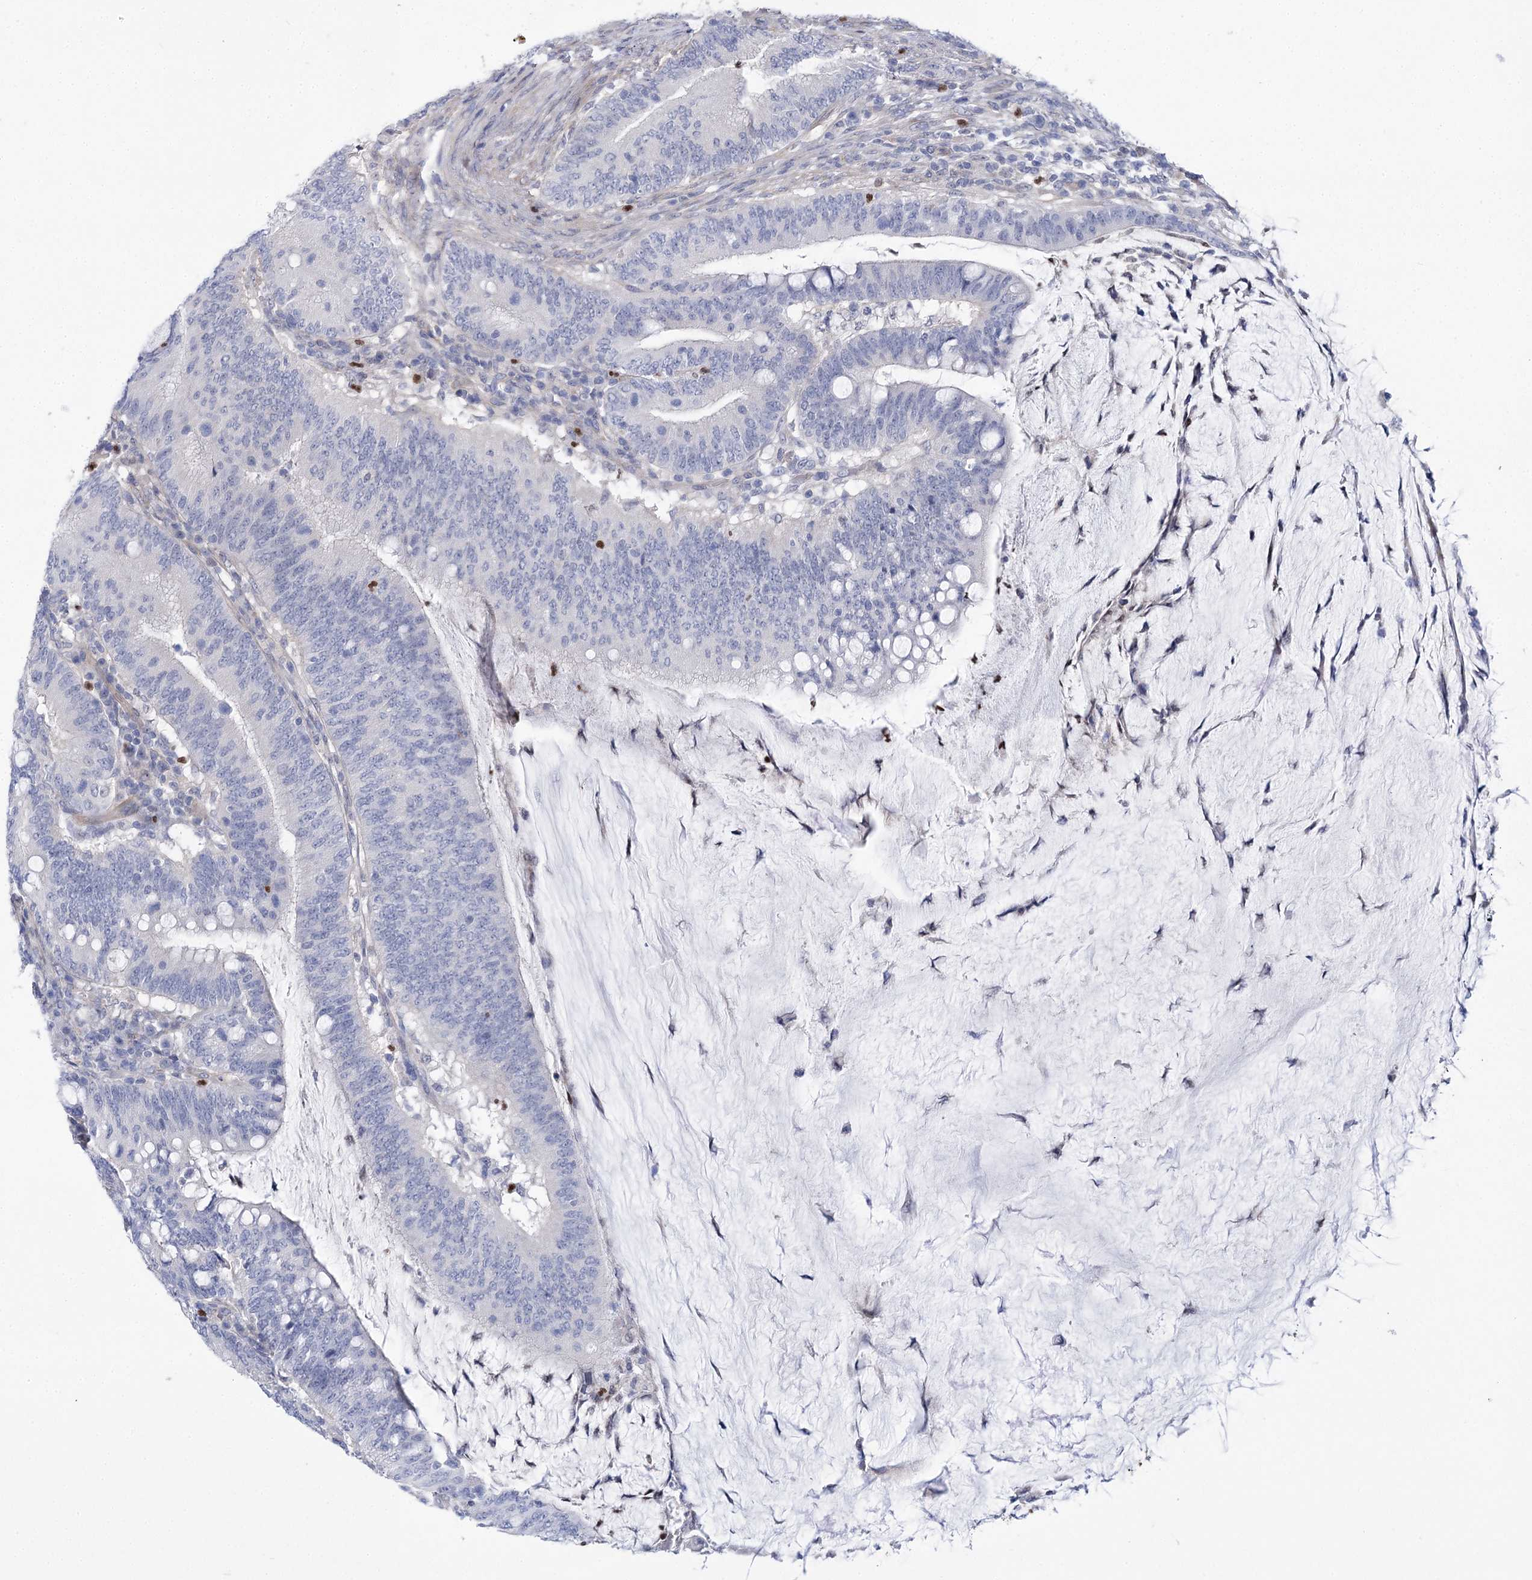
{"staining": {"intensity": "negative", "quantity": "none", "location": "none"}, "tissue": "colorectal cancer", "cell_type": "Tumor cells", "image_type": "cancer", "snomed": [{"axis": "morphology", "description": "Adenocarcinoma, NOS"}, {"axis": "topography", "description": "Colon"}], "caption": "Immunohistochemistry (IHC) micrograph of neoplastic tissue: colorectal adenocarcinoma stained with DAB (3,3'-diaminobenzidine) displays no significant protein staining in tumor cells.", "gene": "THAP6", "patient": {"sex": "female", "age": 66}}